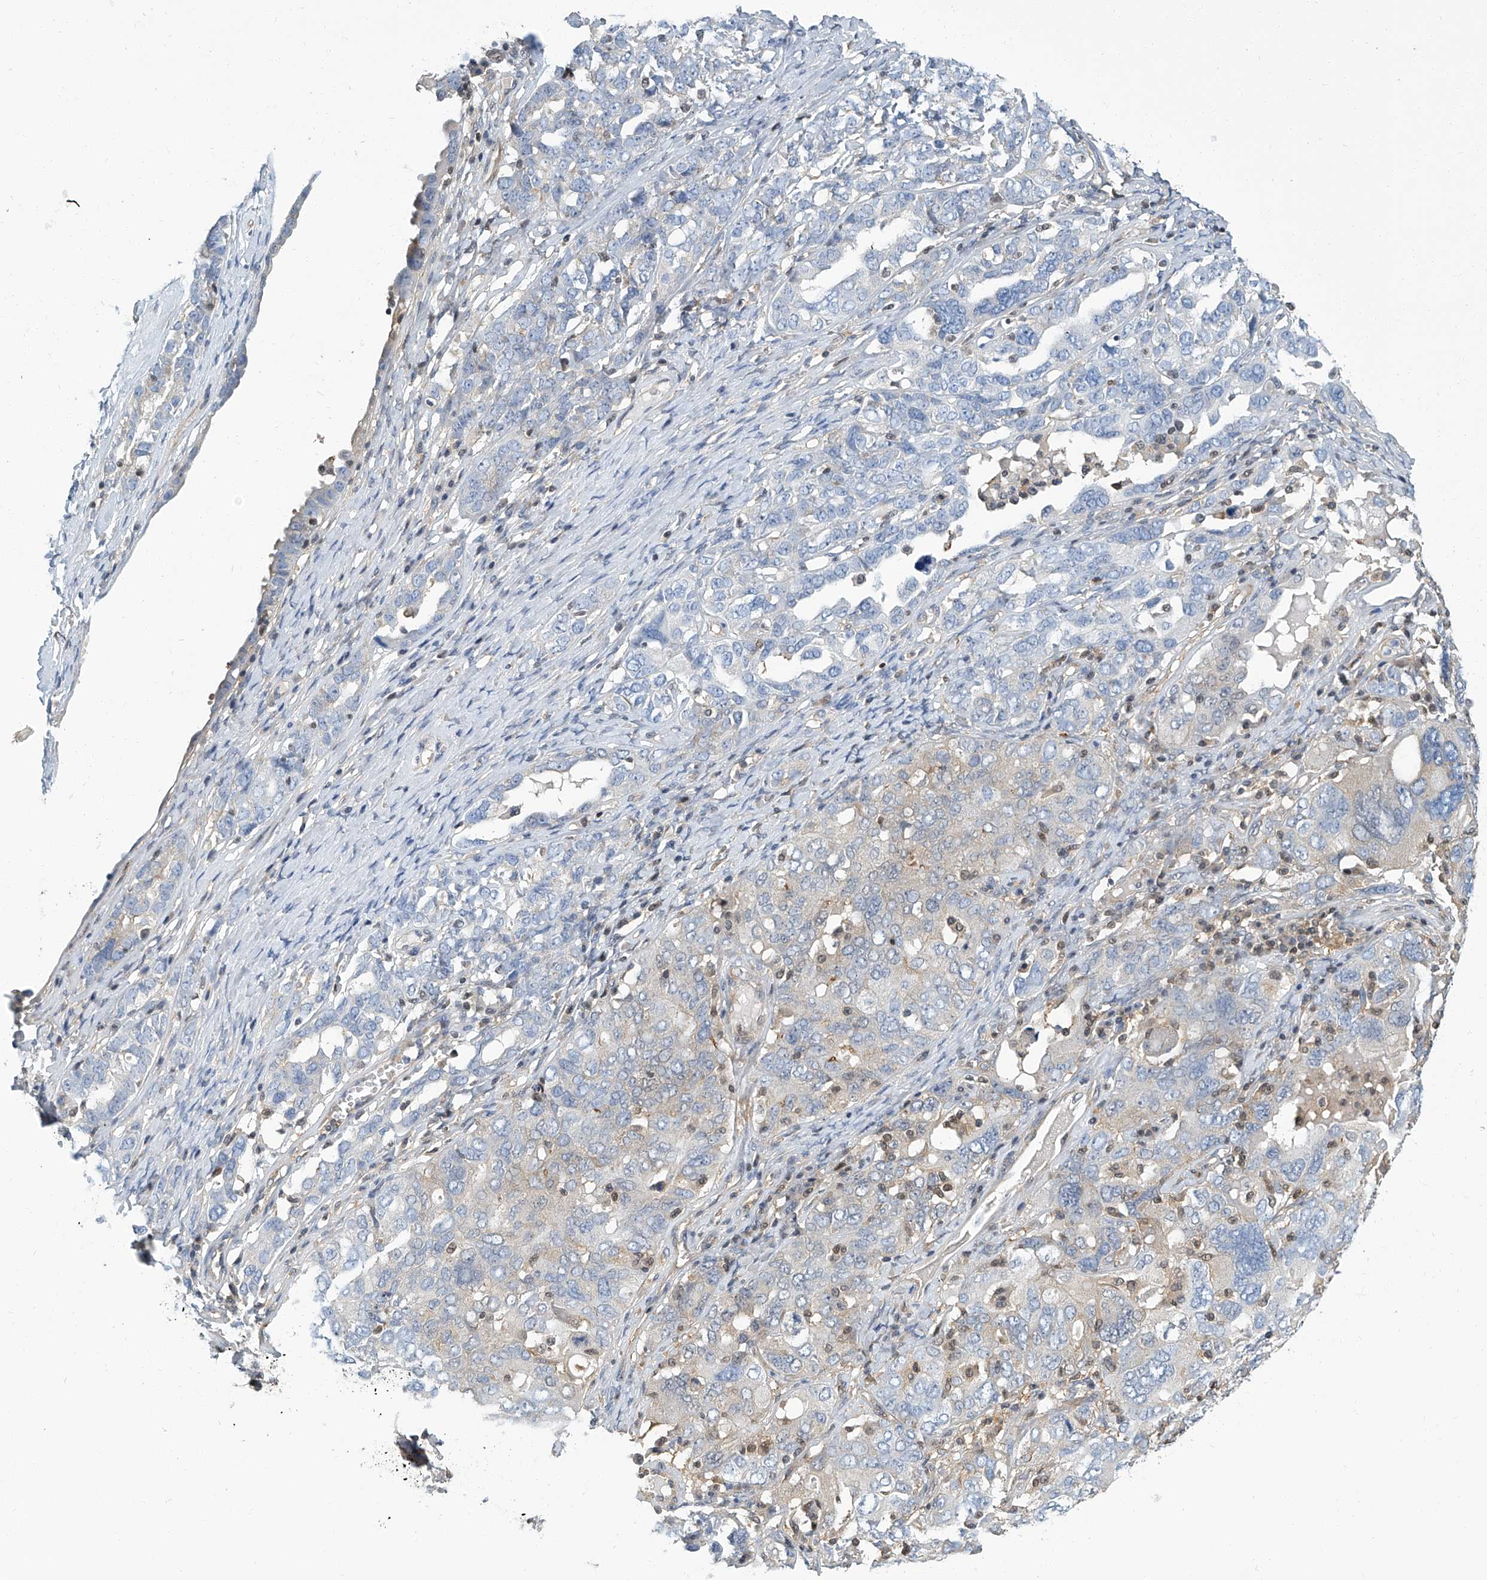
{"staining": {"intensity": "negative", "quantity": "none", "location": "none"}, "tissue": "ovarian cancer", "cell_type": "Tumor cells", "image_type": "cancer", "snomed": [{"axis": "morphology", "description": "Carcinoma, endometroid"}, {"axis": "topography", "description": "Ovary"}], "caption": "A high-resolution histopathology image shows immunohistochemistry staining of endometroid carcinoma (ovarian), which shows no significant expression in tumor cells.", "gene": "PSMB10", "patient": {"sex": "female", "age": 62}}